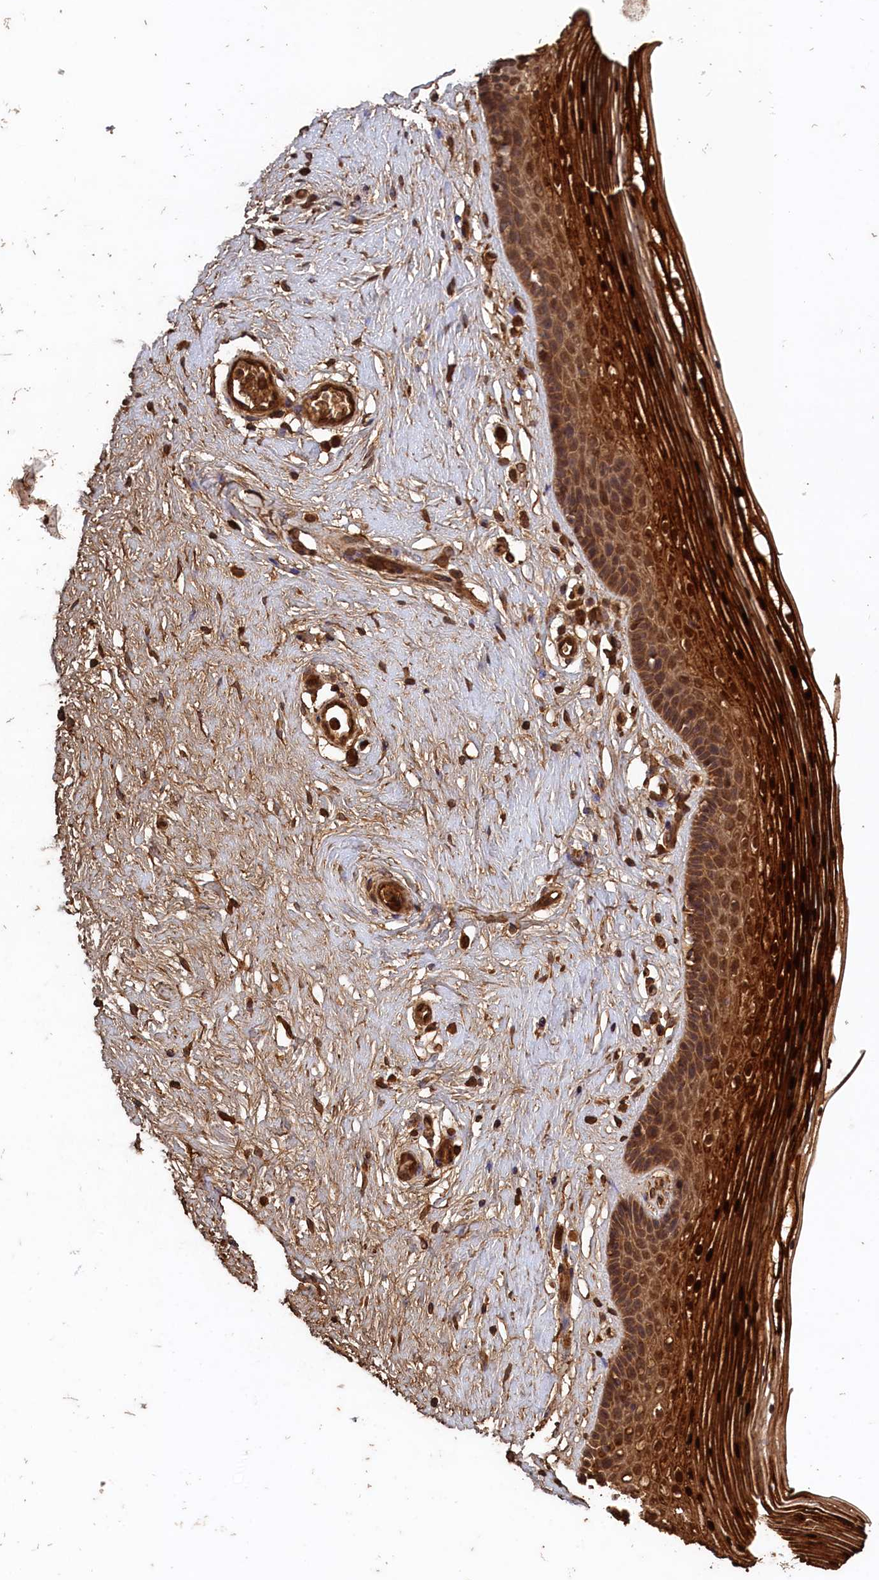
{"staining": {"intensity": "strong", "quantity": ">75%", "location": "cytoplasmic/membranous"}, "tissue": "vagina", "cell_type": "Squamous epithelial cells", "image_type": "normal", "snomed": [{"axis": "morphology", "description": "Normal tissue, NOS"}, {"axis": "topography", "description": "Vagina"}], "caption": "IHC image of benign human vagina stained for a protein (brown), which shows high levels of strong cytoplasmic/membranous staining in about >75% of squamous epithelial cells.", "gene": "SNX33", "patient": {"sex": "female", "age": 46}}